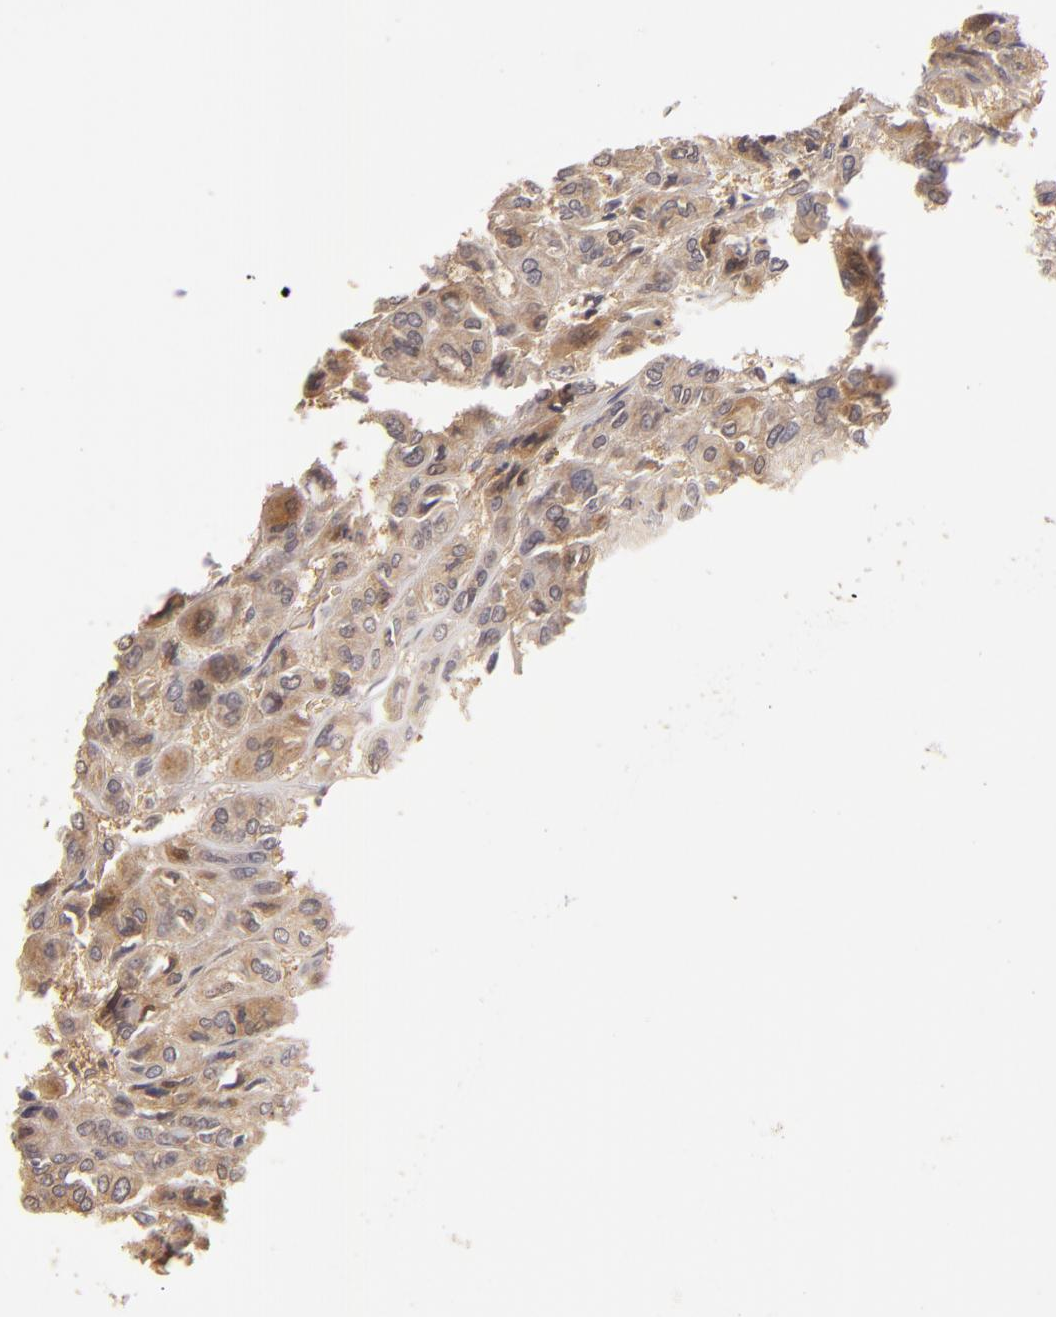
{"staining": {"intensity": "moderate", "quantity": ">75%", "location": "cytoplasmic/membranous,nuclear"}, "tissue": "thyroid cancer", "cell_type": "Tumor cells", "image_type": "cancer", "snomed": [{"axis": "morphology", "description": "Follicular adenoma carcinoma, NOS"}, {"axis": "topography", "description": "Thyroid gland"}], "caption": "Follicular adenoma carcinoma (thyroid) stained with immunohistochemistry reveals moderate cytoplasmic/membranous and nuclear positivity in about >75% of tumor cells.", "gene": "LRG1", "patient": {"sex": "female", "age": 71}}